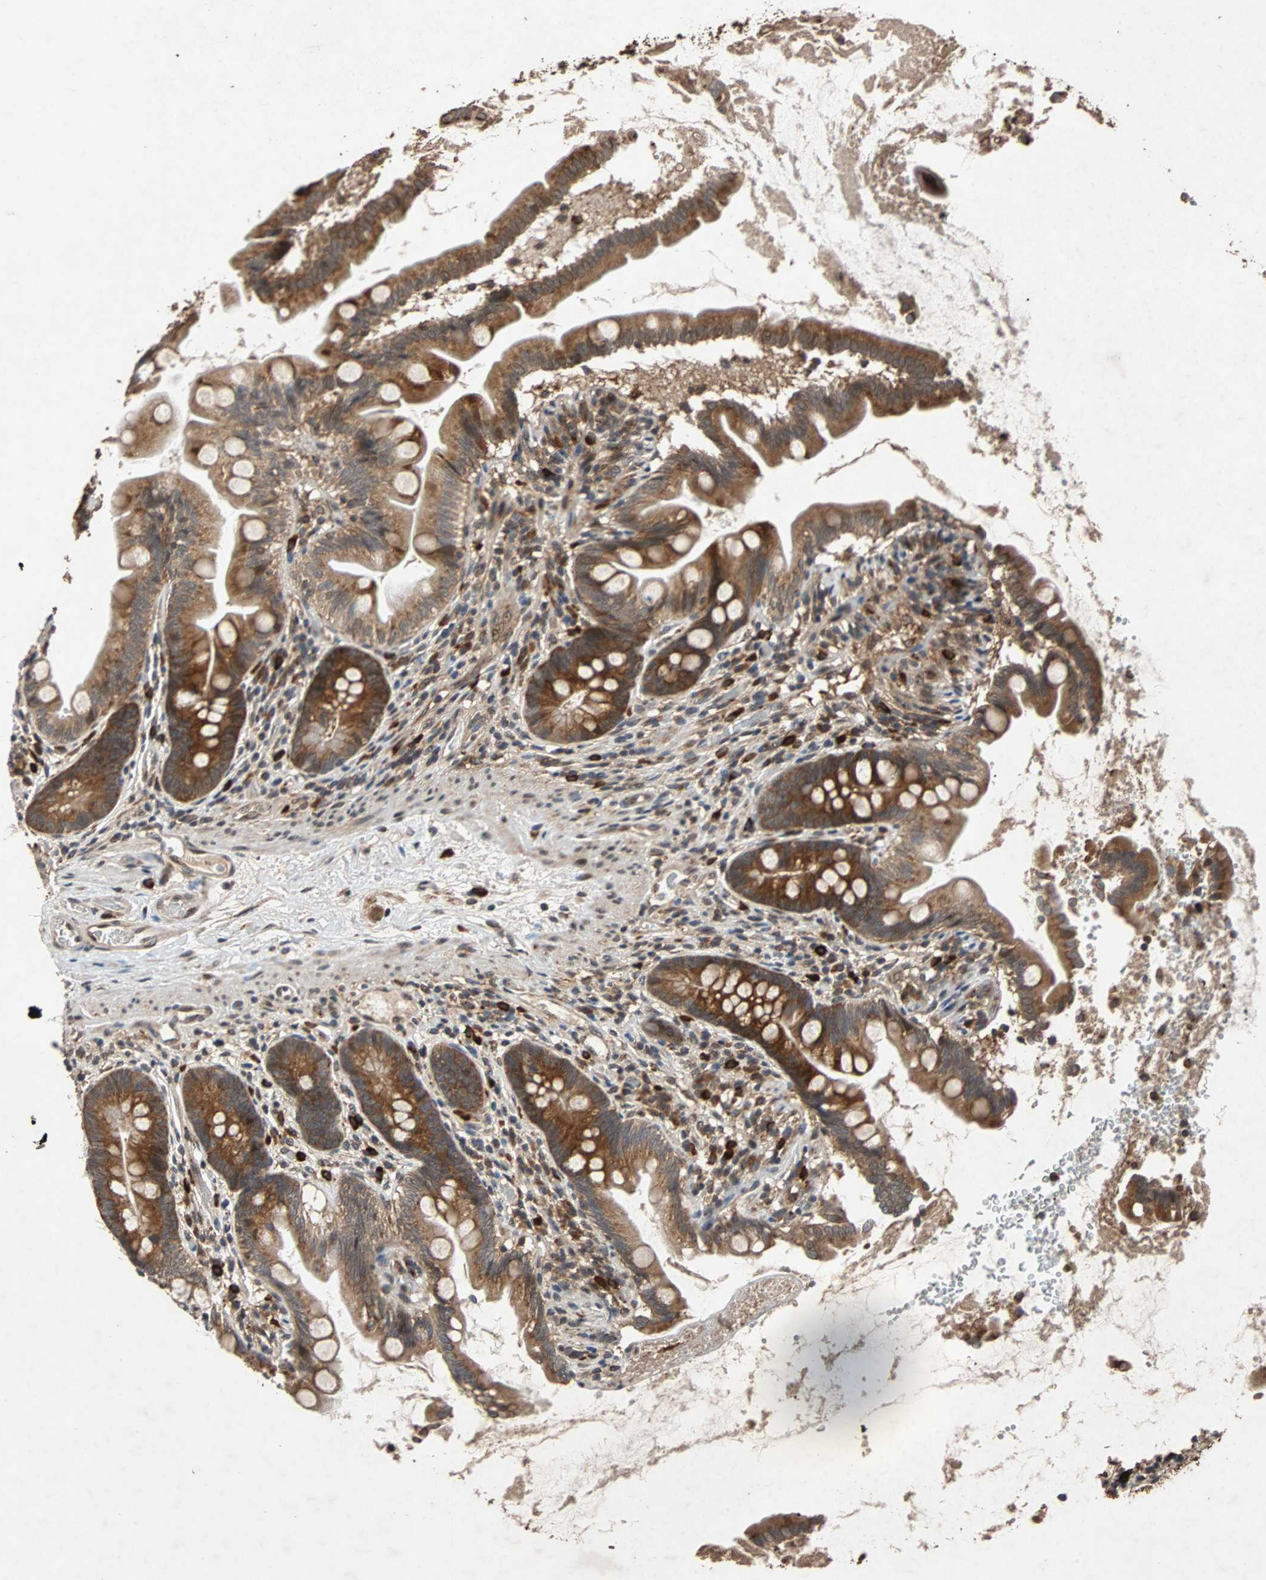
{"staining": {"intensity": "strong", "quantity": ">75%", "location": "cytoplasmic/membranous"}, "tissue": "small intestine", "cell_type": "Glandular cells", "image_type": "normal", "snomed": [{"axis": "morphology", "description": "Normal tissue, NOS"}, {"axis": "topography", "description": "Small intestine"}], "caption": "Strong cytoplasmic/membranous staining for a protein is present in approximately >75% of glandular cells of normal small intestine using IHC.", "gene": "USP31", "patient": {"sex": "female", "age": 56}}